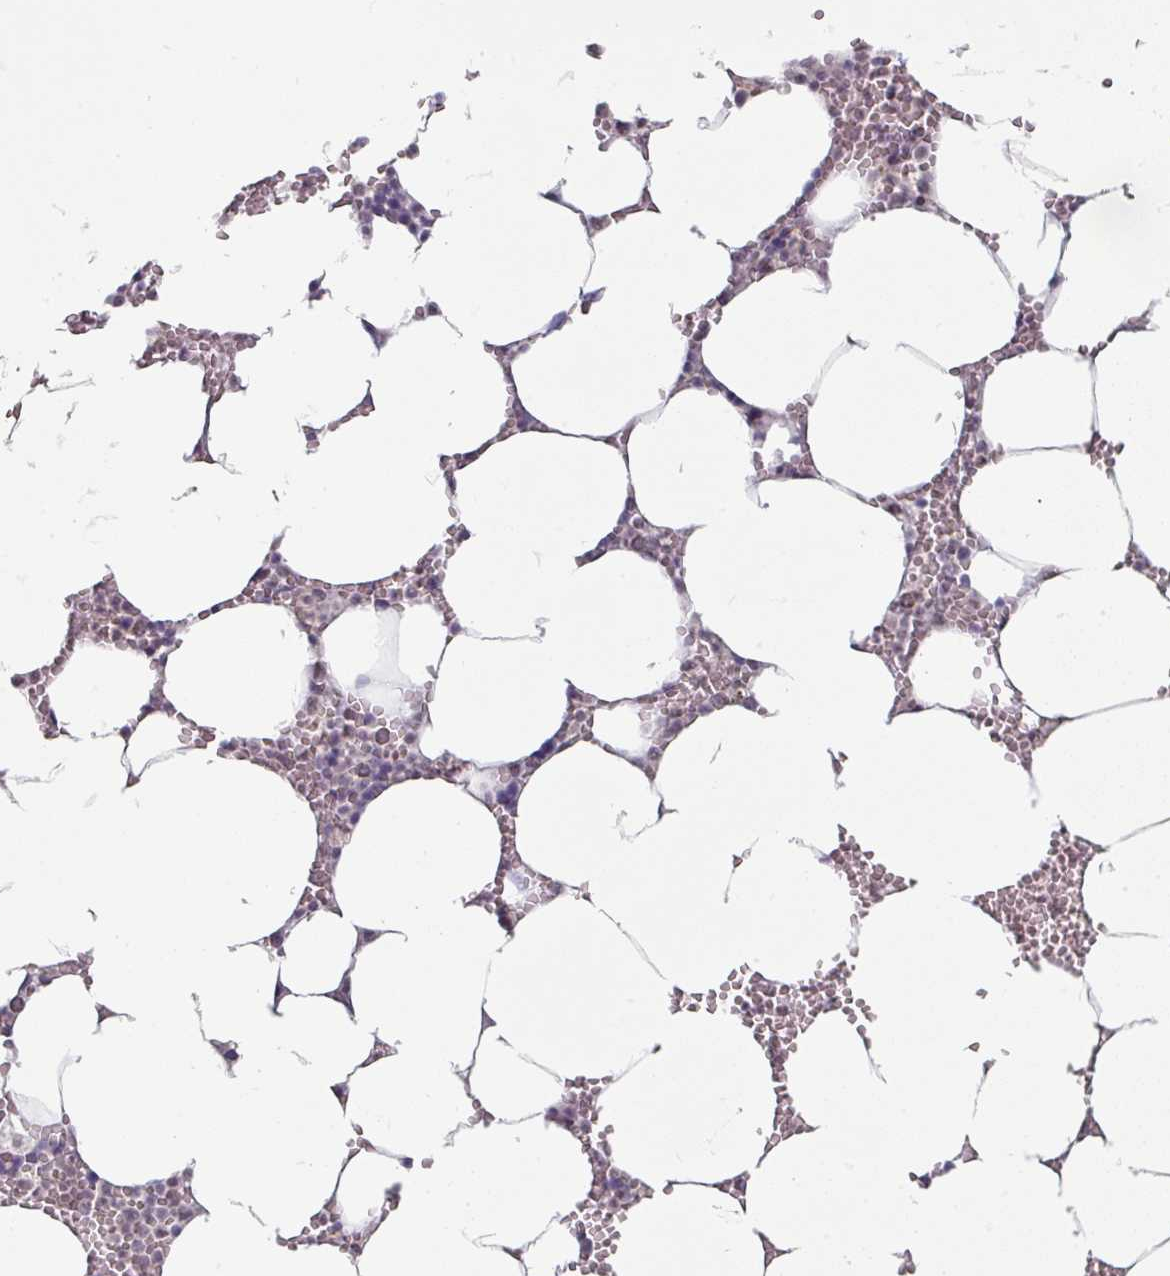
{"staining": {"intensity": "negative", "quantity": "none", "location": "none"}, "tissue": "bone marrow", "cell_type": "Hematopoietic cells", "image_type": "normal", "snomed": [{"axis": "morphology", "description": "Normal tissue, NOS"}, {"axis": "topography", "description": "Bone marrow"}], "caption": "High power microscopy image of an IHC histopathology image of benign bone marrow, revealing no significant positivity in hematopoietic cells.", "gene": "SPRR1A", "patient": {"sex": "male", "age": 70}}